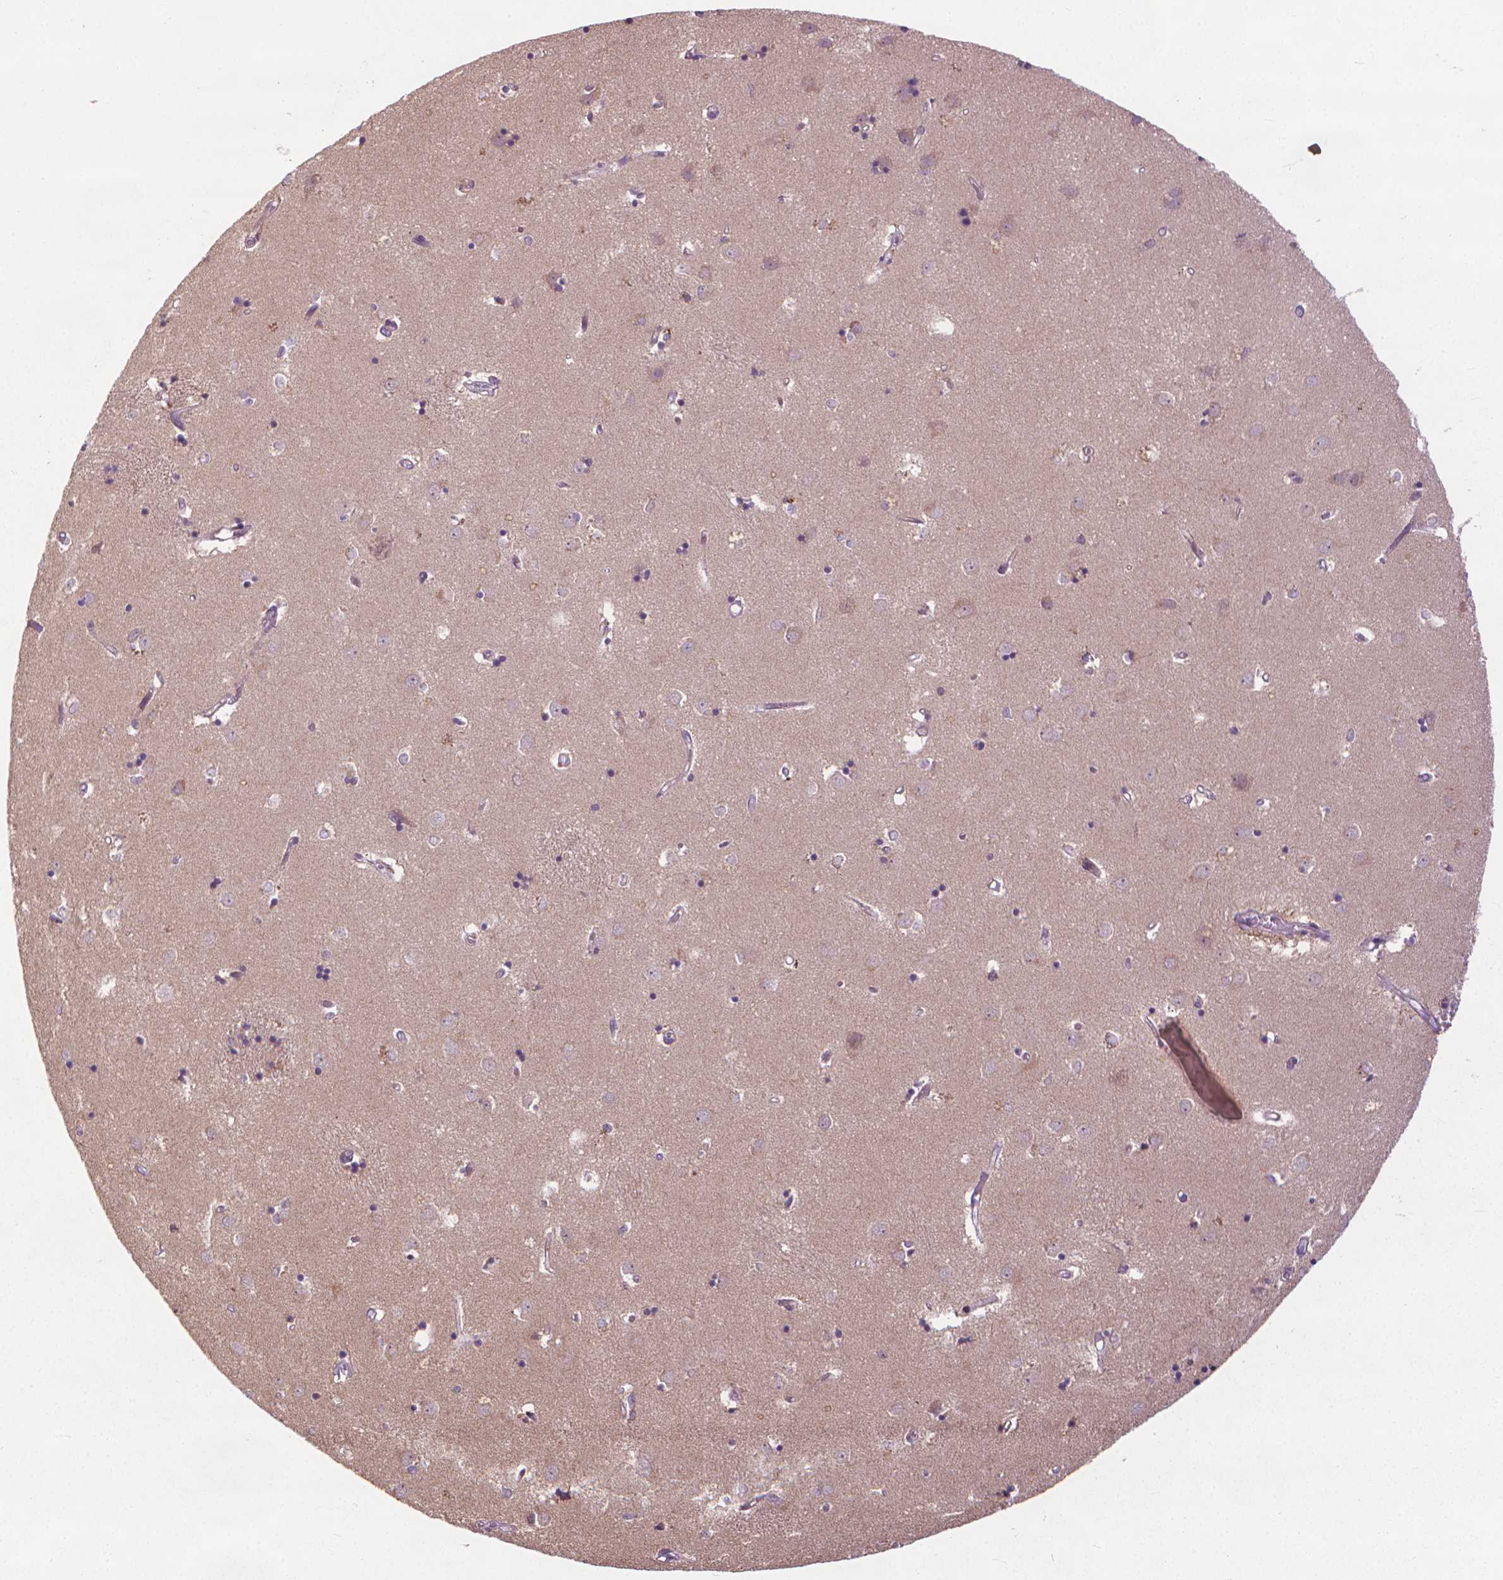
{"staining": {"intensity": "weak", "quantity": "<25%", "location": "cytoplasmic/membranous"}, "tissue": "caudate", "cell_type": "Glial cells", "image_type": "normal", "snomed": [{"axis": "morphology", "description": "Normal tissue, NOS"}, {"axis": "topography", "description": "Lateral ventricle wall"}], "caption": "Histopathology image shows no protein positivity in glial cells of unremarkable caudate. The staining was performed using DAB (3,3'-diaminobenzidine) to visualize the protein expression in brown, while the nuclei were stained in blue with hematoxylin (Magnification: 20x).", "gene": "NUDT1", "patient": {"sex": "male", "age": 54}}